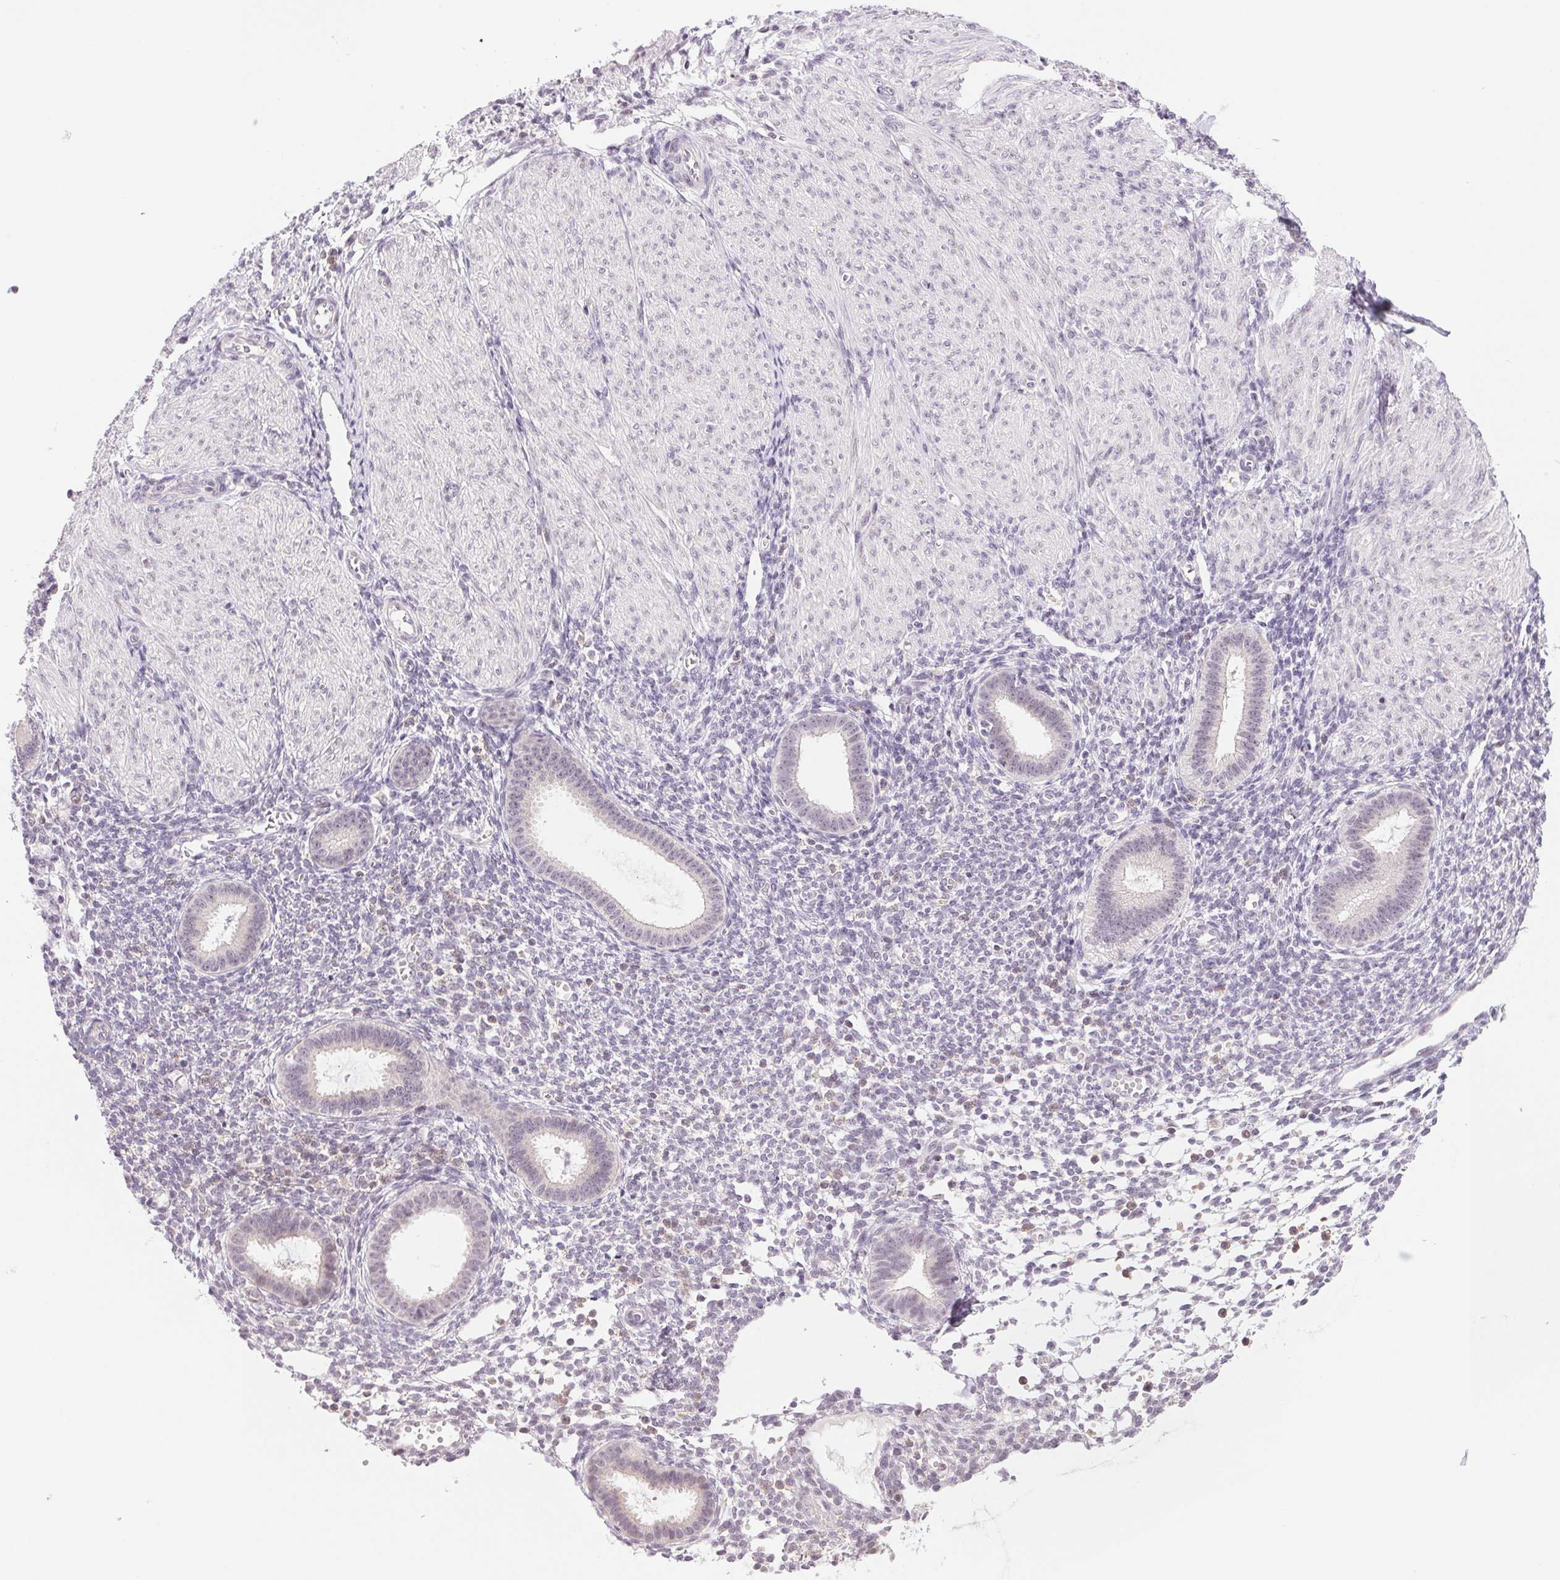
{"staining": {"intensity": "negative", "quantity": "none", "location": "none"}, "tissue": "endometrium", "cell_type": "Cells in endometrial stroma", "image_type": "normal", "snomed": [{"axis": "morphology", "description": "Normal tissue, NOS"}, {"axis": "topography", "description": "Endometrium"}], "caption": "A high-resolution micrograph shows IHC staining of unremarkable endometrium, which exhibits no significant positivity in cells in endometrial stroma. (Immunohistochemistry (ihc), brightfield microscopy, high magnification).", "gene": "GRHL3", "patient": {"sex": "female", "age": 36}}